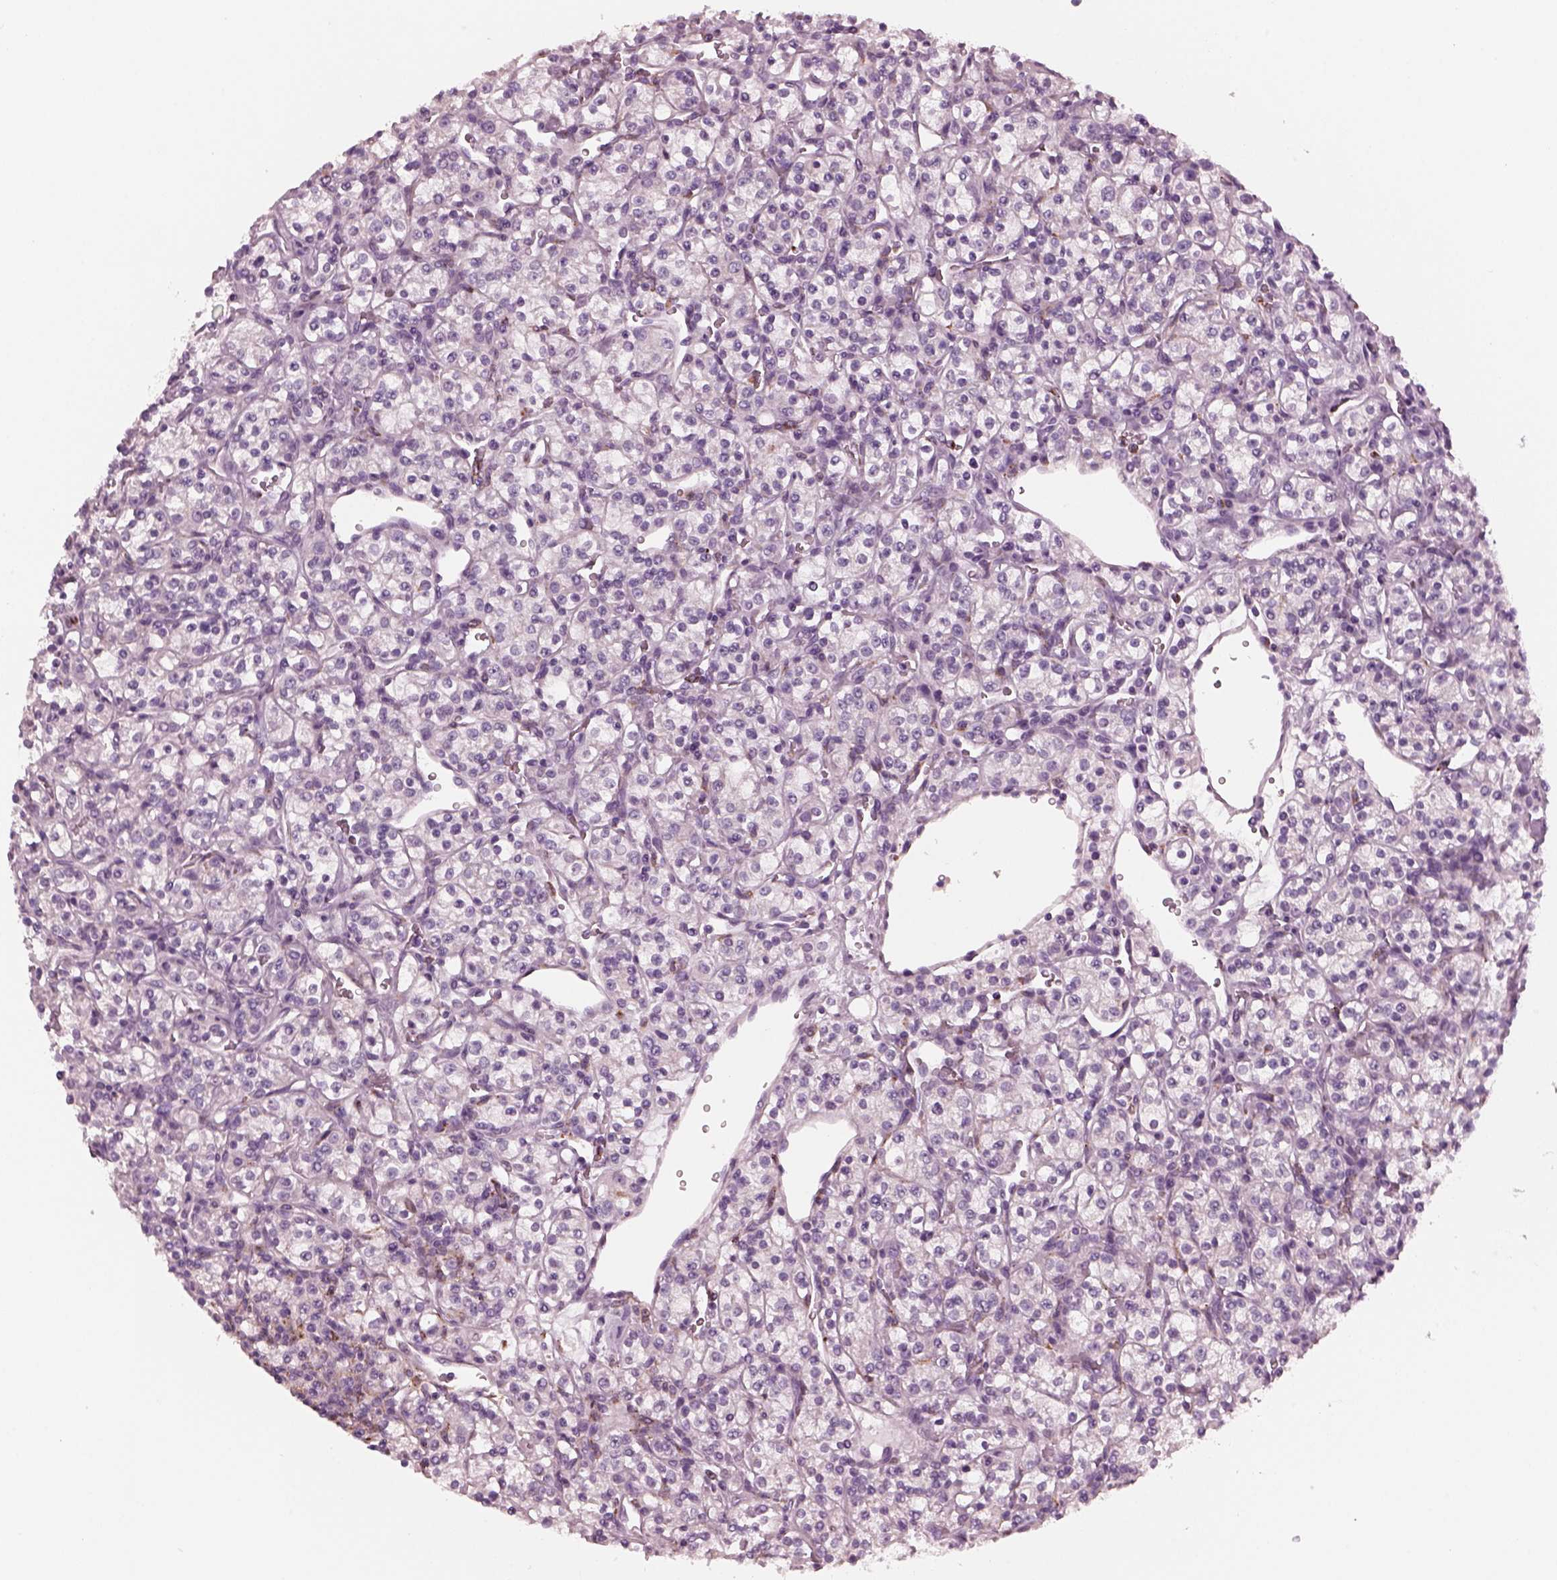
{"staining": {"intensity": "negative", "quantity": "none", "location": "none"}, "tissue": "renal cancer", "cell_type": "Tumor cells", "image_type": "cancer", "snomed": [{"axis": "morphology", "description": "Adenocarcinoma, NOS"}, {"axis": "topography", "description": "Kidney"}], "caption": "IHC histopathology image of neoplastic tissue: human renal cancer stained with DAB (3,3'-diaminobenzidine) exhibits no significant protein positivity in tumor cells.", "gene": "SLAMF8", "patient": {"sex": "male", "age": 77}}